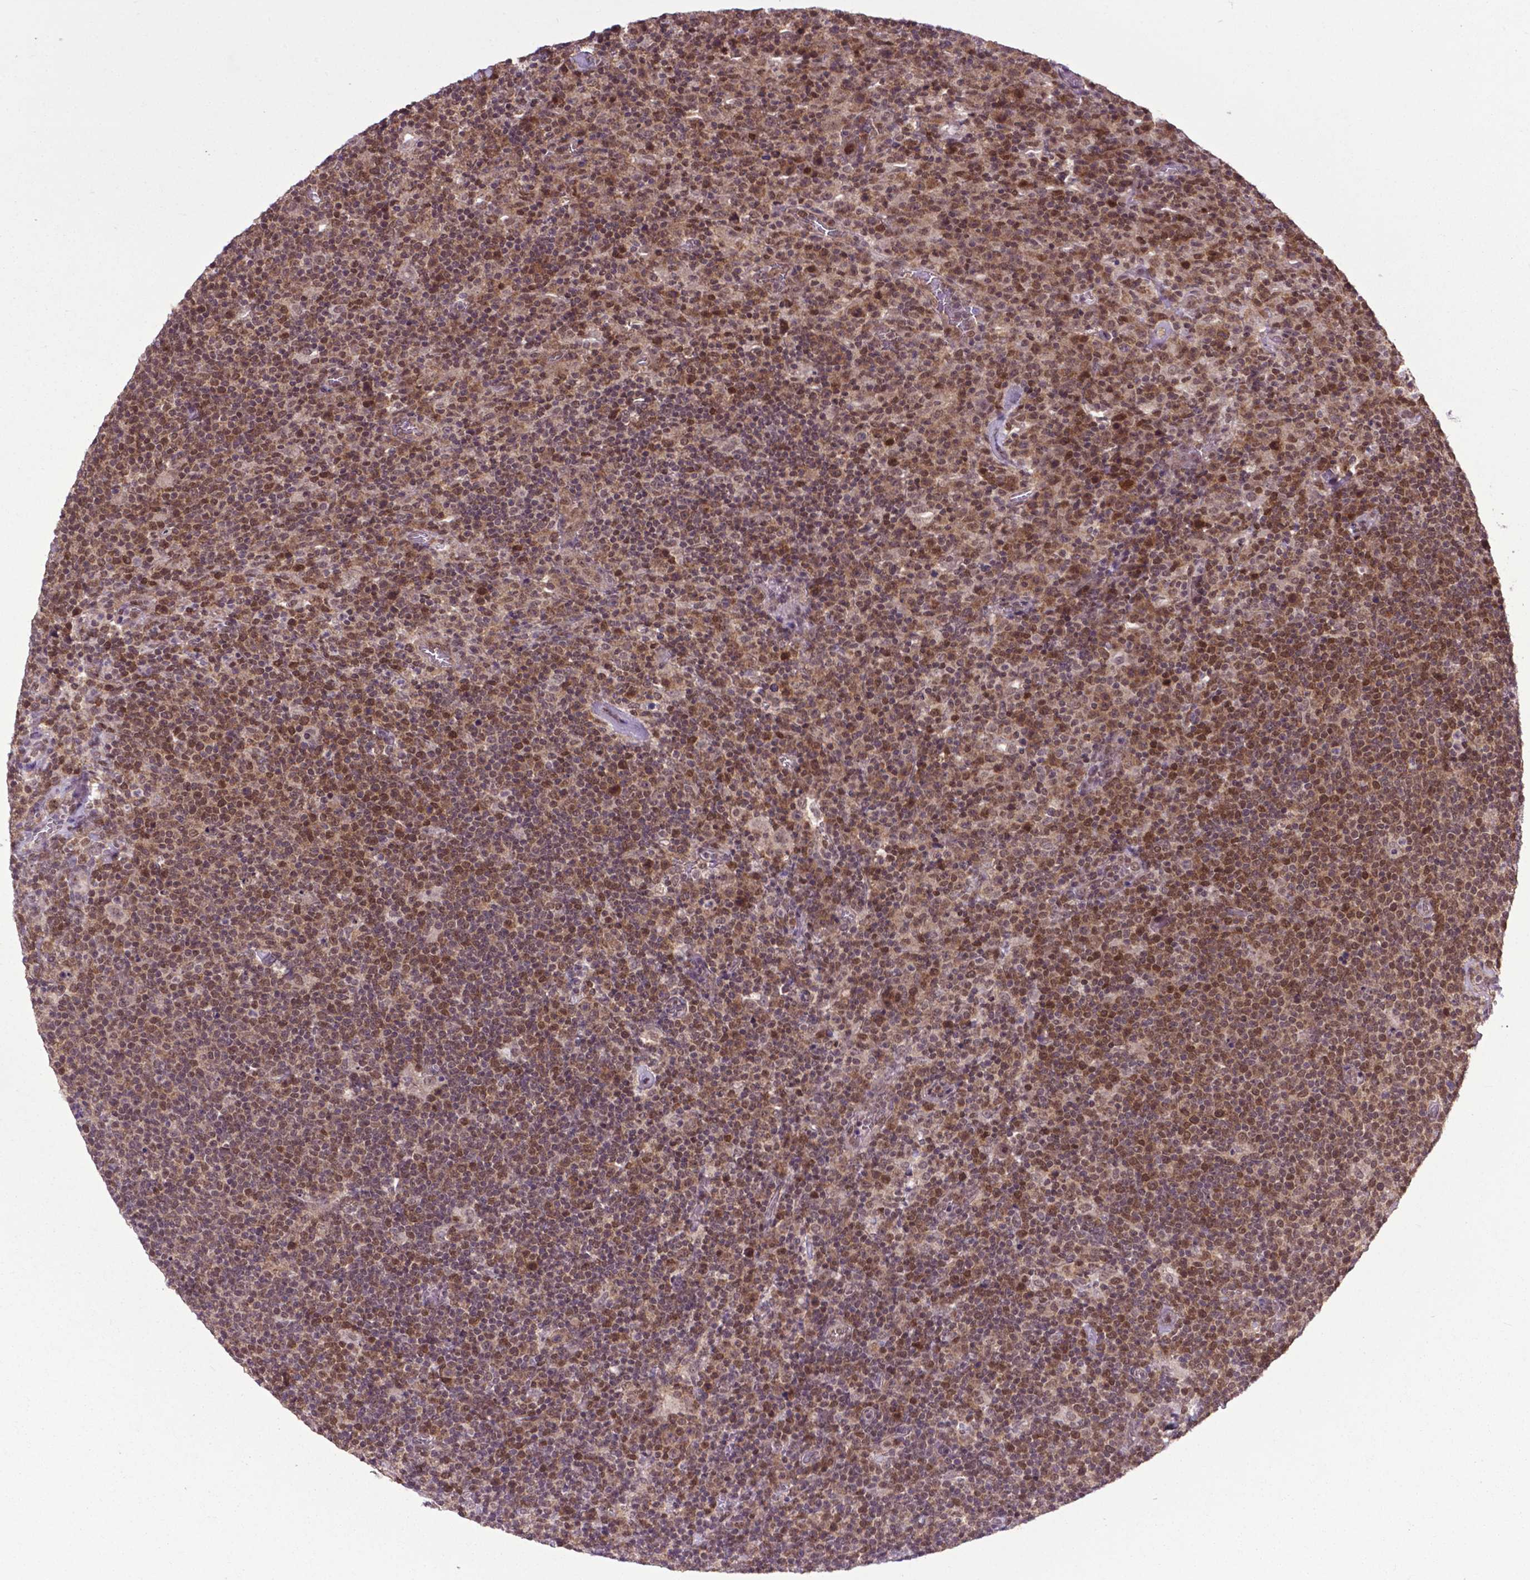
{"staining": {"intensity": "moderate", "quantity": ">75%", "location": "nuclear"}, "tissue": "lymphoma", "cell_type": "Tumor cells", "image_type": "cancer", "snomed": [{"axis": "morphology", "description": "Malignant lymphoma, non-Hodgkin's type, High grade"}, {"axis": "topography", "description": "Lymph node"}], "caption": "Immunohistochemistry (IHC) of lymphoma reveals medium levels of moderate nuclear positivity in about >75% of tumor cells. (IHC, brightfield microscopy, high magnification).", "gene": "FAF1", "patient": {"sex": "male", "age": 61}}